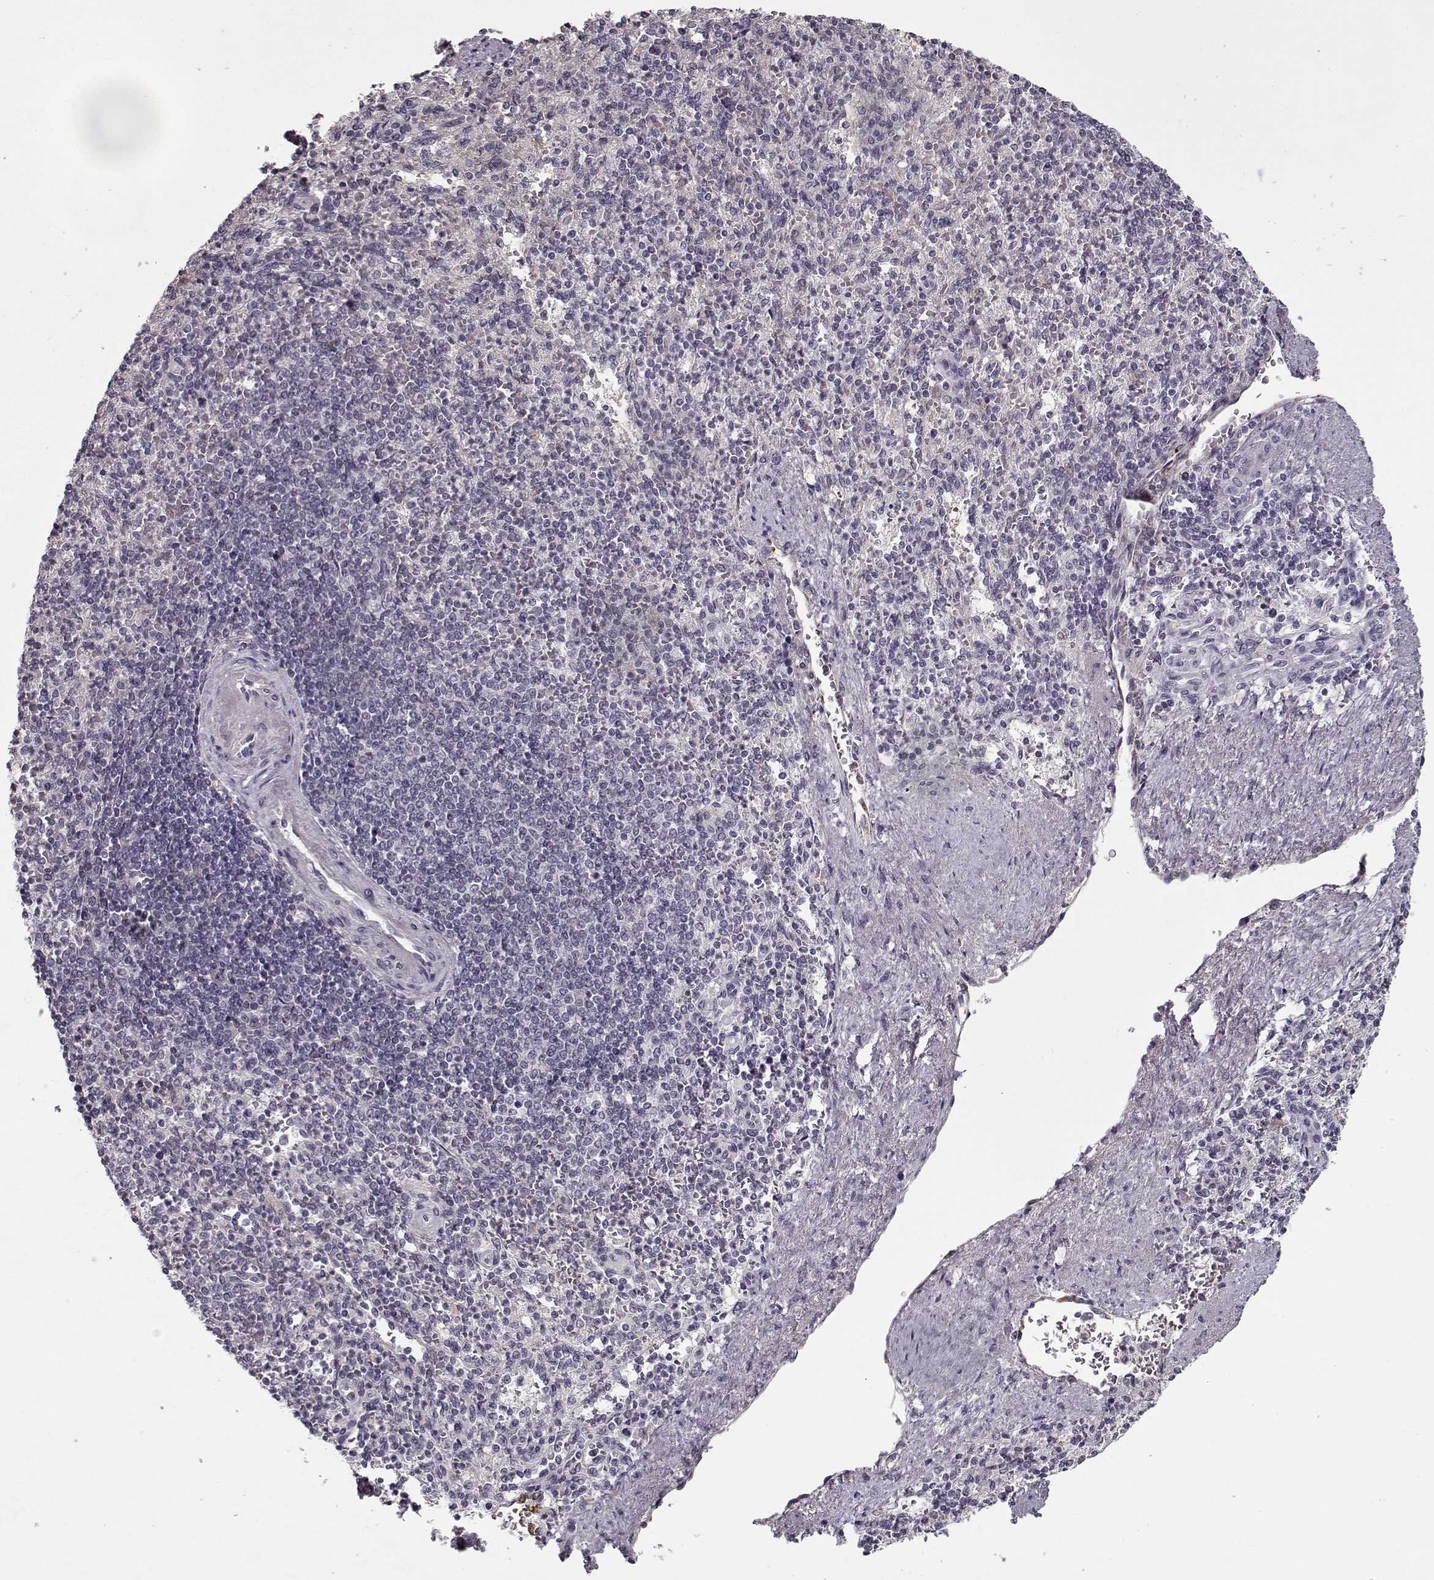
{"staining": {"intensity": "negative", "quantity": "none", "location": "none"}, "tissue": "spleen", "cell_type": "Cells in red pulp", "image_type": "normal", "snomed": [{"axis": "morphology", "description": "Normal tissue, NOS"}, {"axis": "topography", "description": "Spleen"}], "caption": "DAB immunohistochemical staining of benign human spleen displays no significant positivity in cells in red pulp.", "gene": "AFM", "patient": {"sex": "female", "age": 74}}